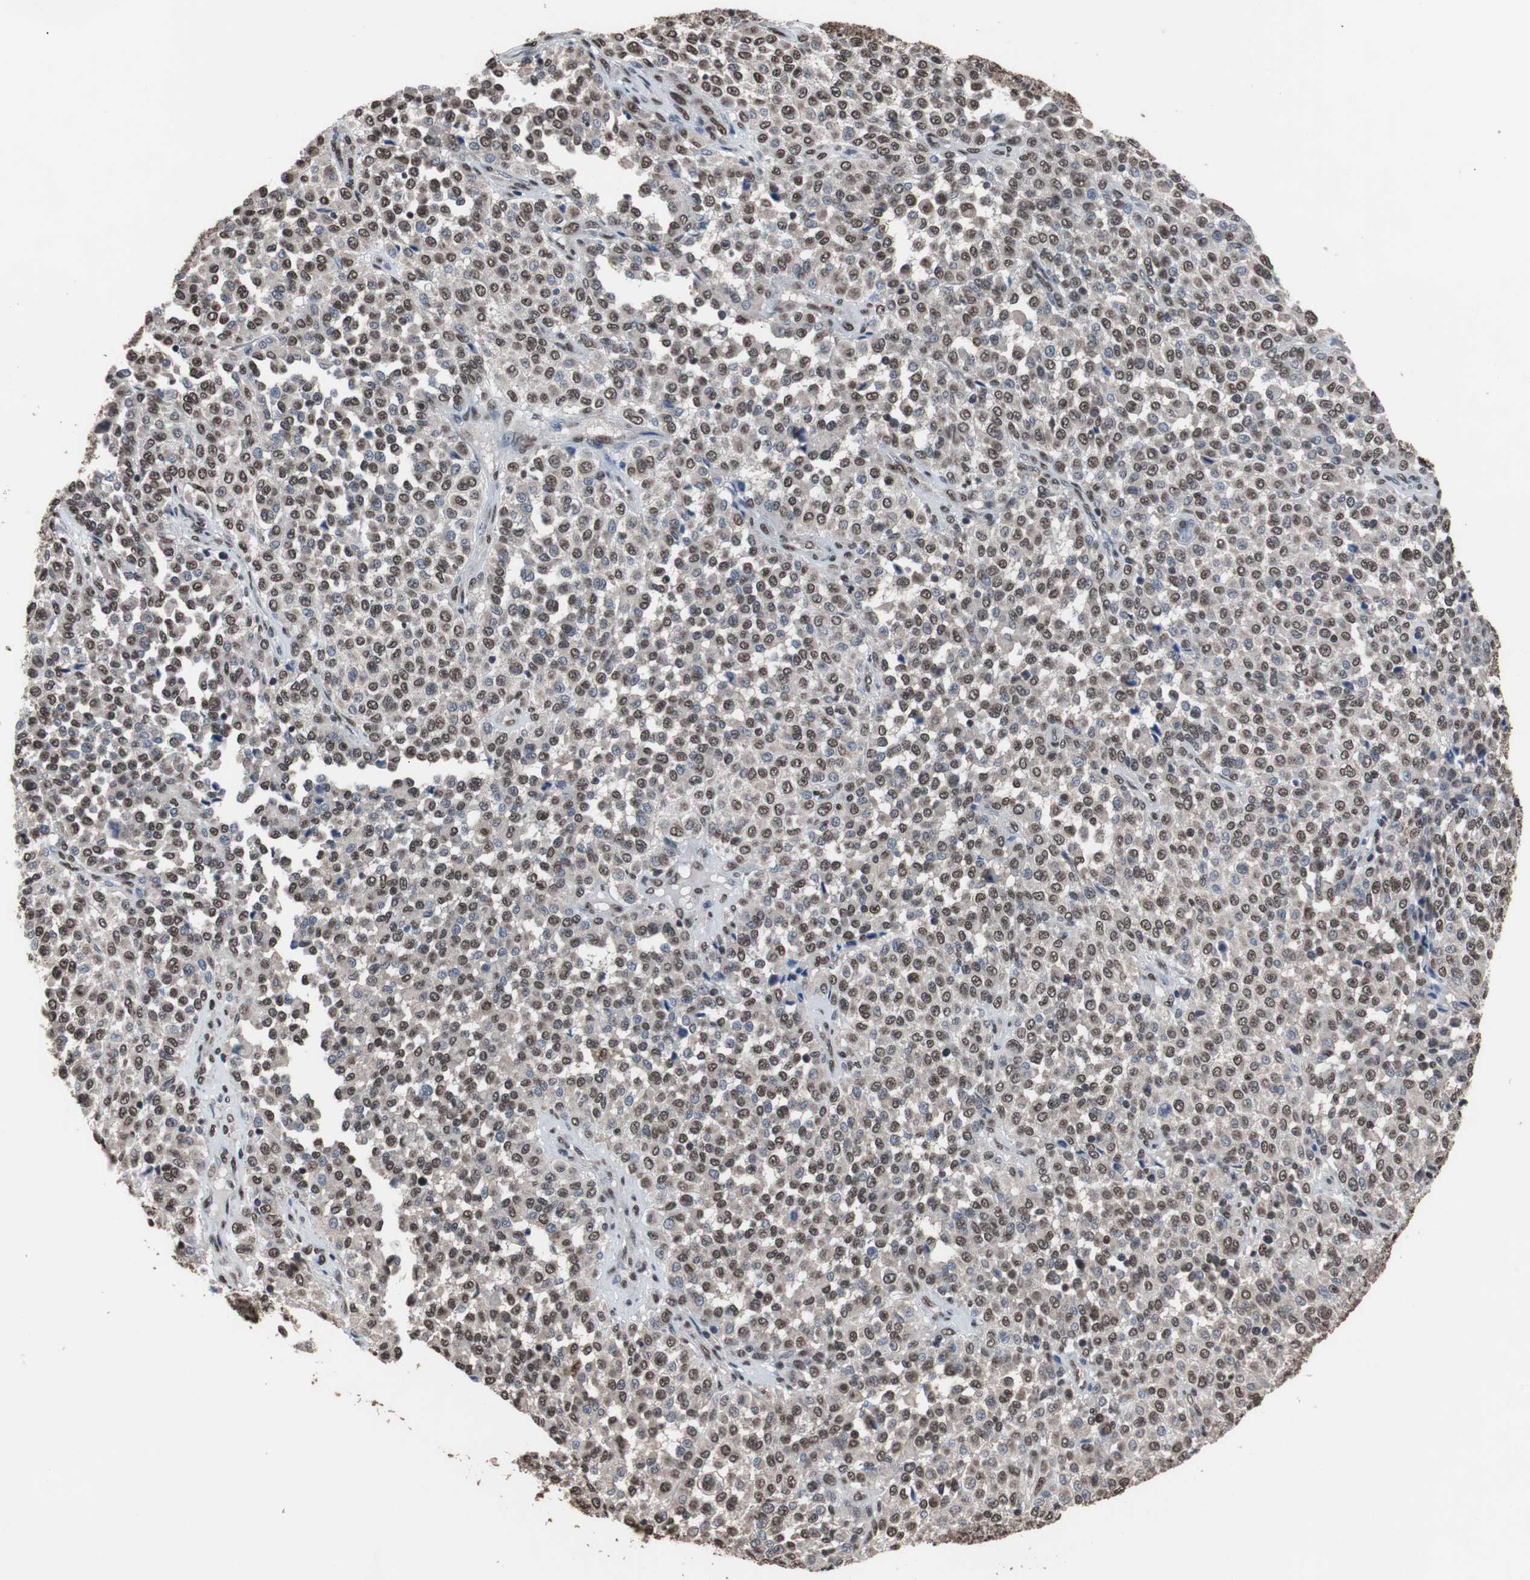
{"staining": {"intensity": "moderate", "quantity": ">75%", "location": "nuclear"}, "tissue": "melanoma", "cell_type": "Tumor cells", "image_type": "cancer", "snomed": [{"axis": "morphology", "description": "Malignant melanoma, Metastatic site"}, {"axis": "topography", "description": "Pancreas"}], "caption": "Melanoma stained with immunohistochemistry exhibits moderate nuclear expression in about >75% of tumor cells.", "gene": "MED27", "patient": {"sex": "female", "age": 30}}